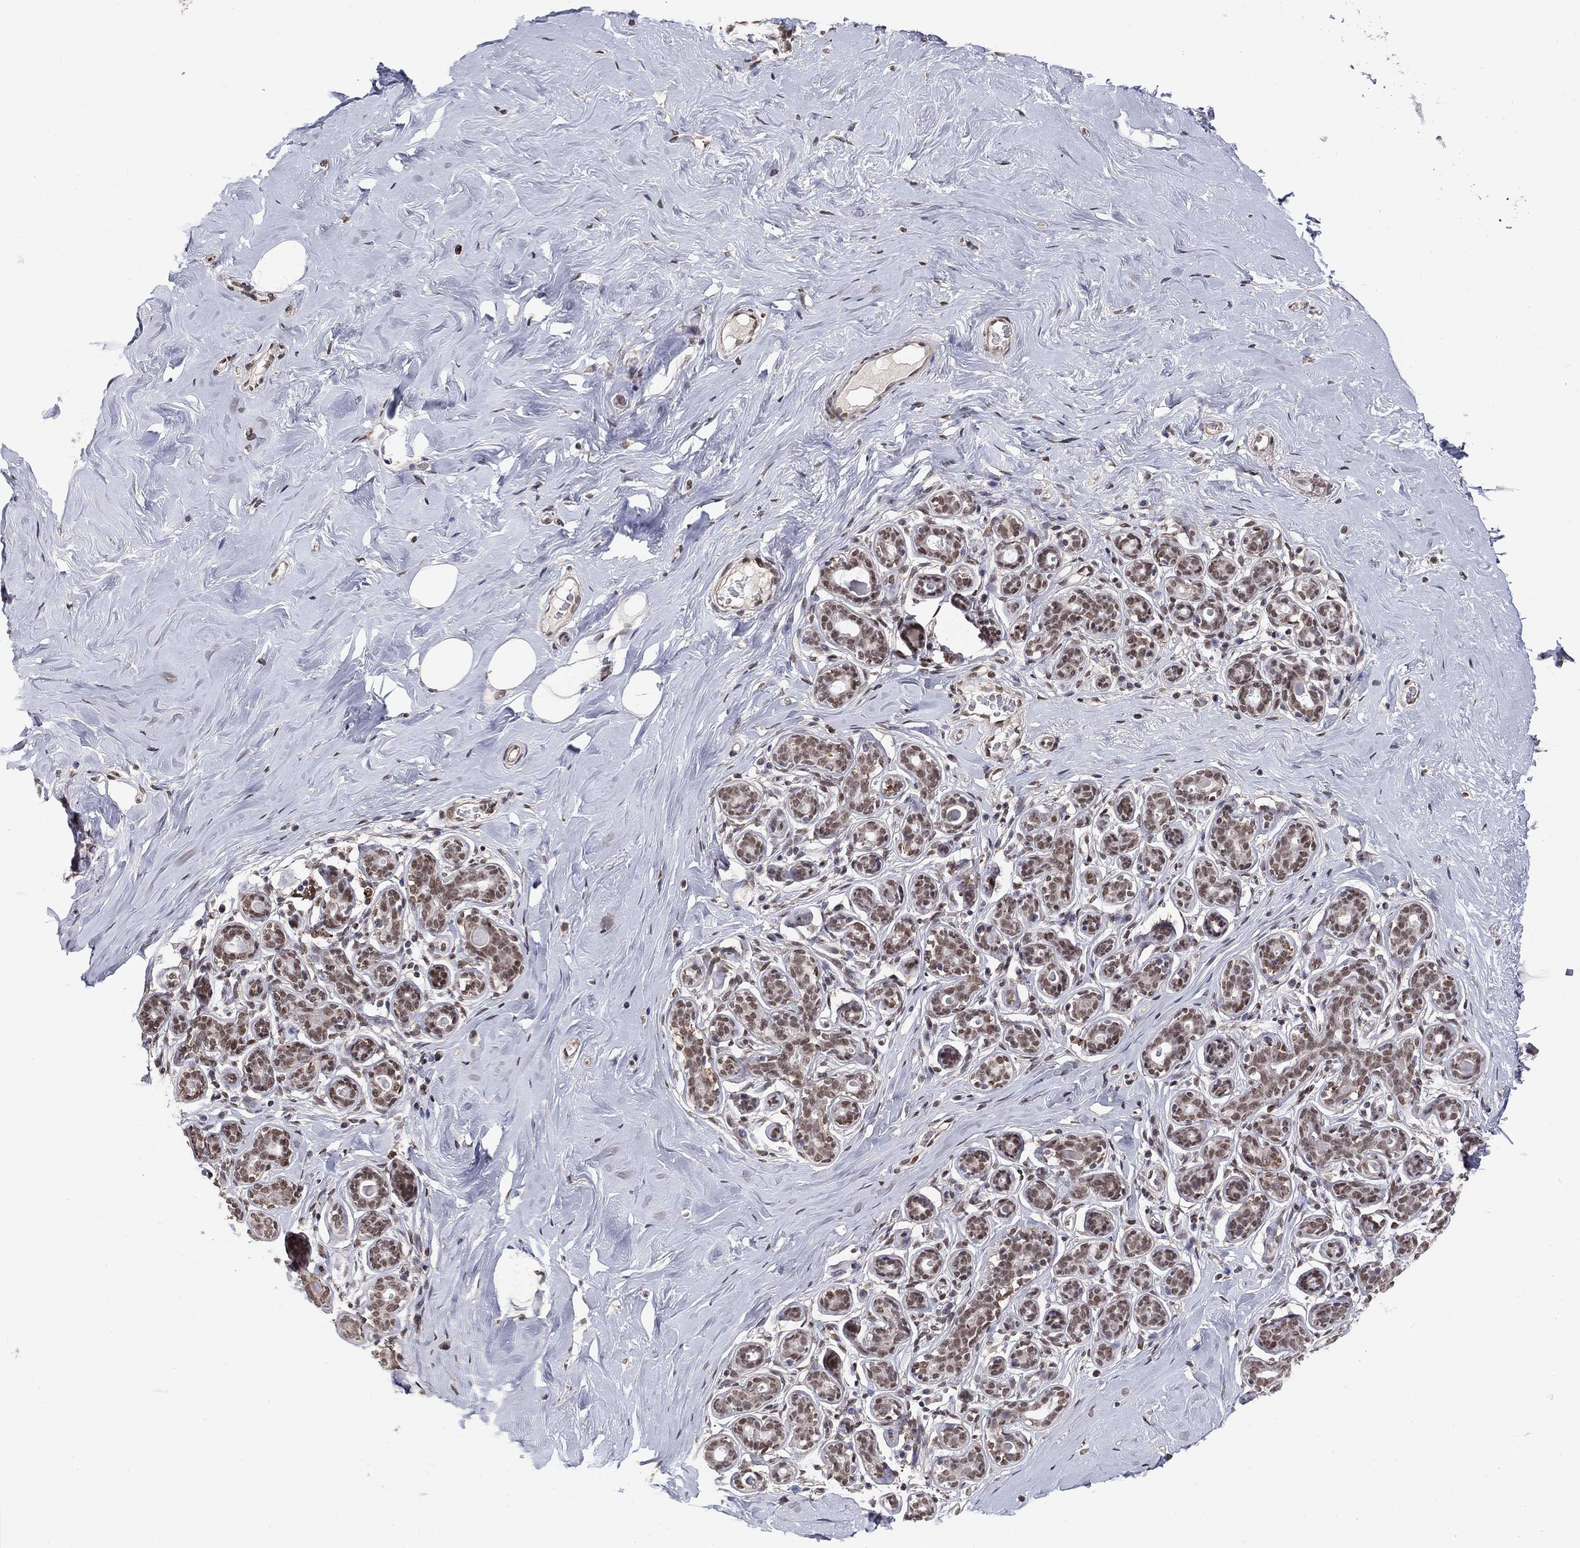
{"staining": {"intensity": "moderate", "quantity": ">75%", "location": "nuclear"}, "tissue": "breast", "cell_type": "Glandular cells", "image_type": "normal", "snomed": [{"axis": "morphology", "description": "Normal tissue, NOS"}, {"axis": "topography", "description": "Skin"}, {"axis": "topography", "description": "Breast"}], "caption": "High-magnification brightfield microscopy of normal breast stained with DAB (3,3'-diaminobenzidine) (brown) and counterstained with hematoxylin (blue). glandular cells exhibit moderate nuclear positivity is present in about>75% of cells.", "gene": "GRIA3", "patient": {"sex": "female", "age": 43}}